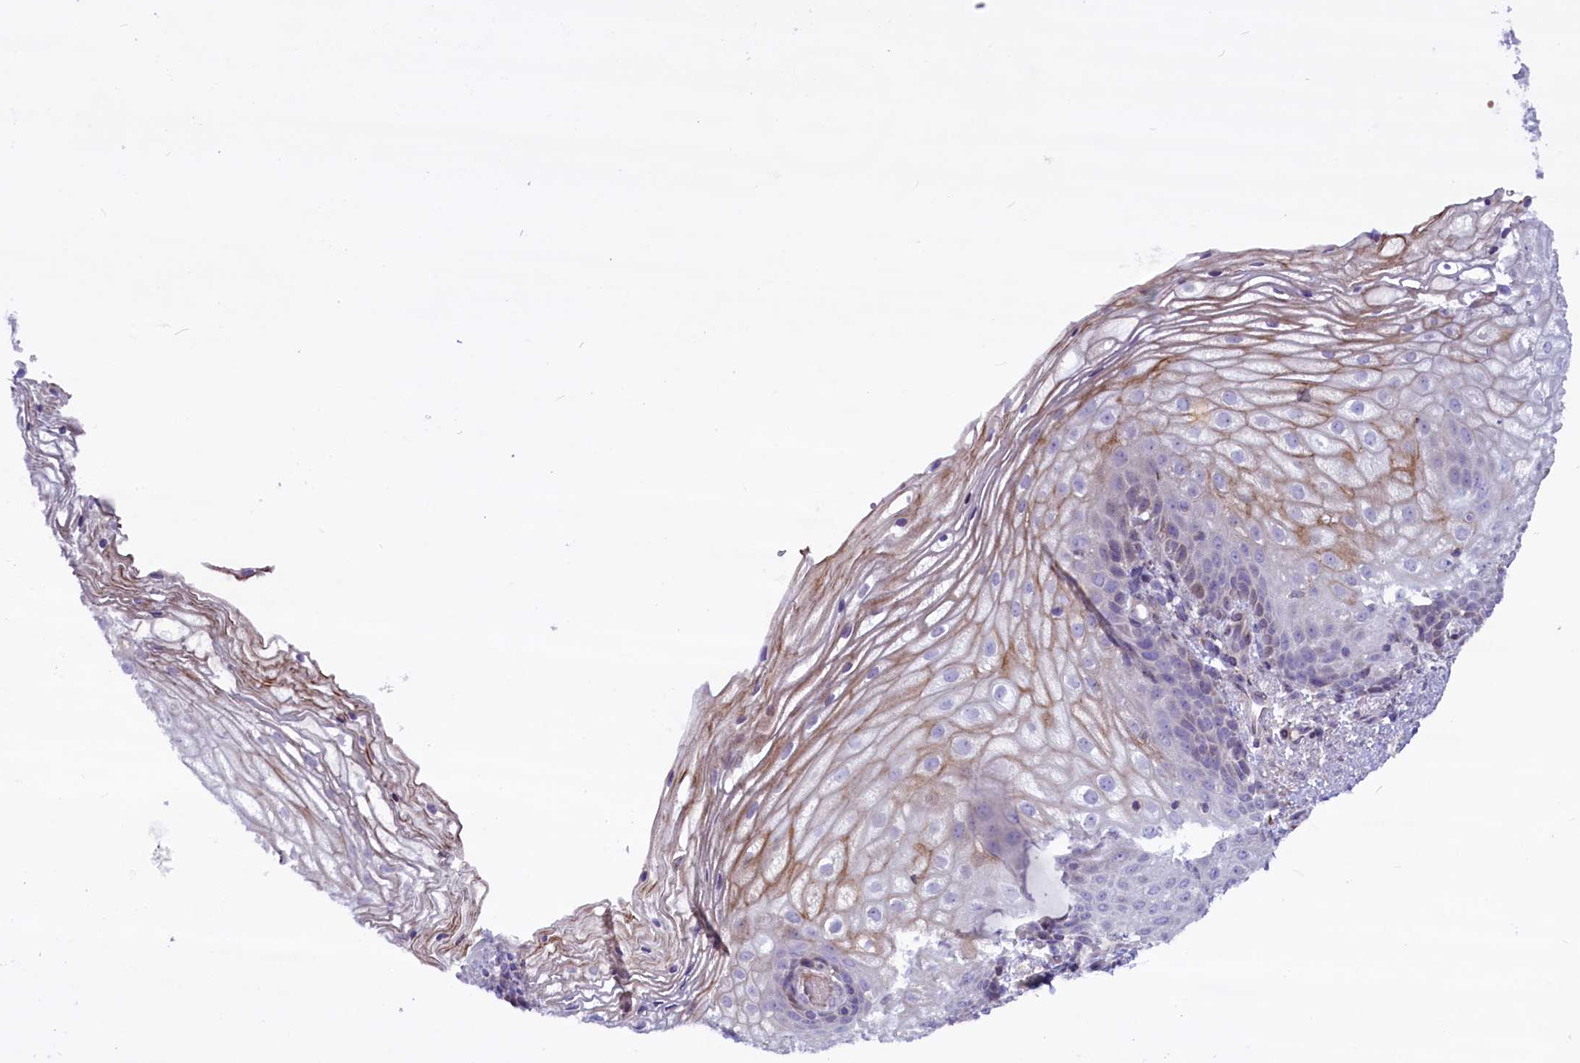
{"staining": {"intensity": "moderate", "quantity": "<25%", "location": "cytoplasmic/membranous"}, "tissue": "vagina", "cell_type": "Squamous epithelial cells", "image_type": "normal", "snomed": [{"axis": "morphology", "description": "Normal tissue, NOS"}, {"axis": "topography", "description": "Vagina"}], "caption": "Moderate cytoplasmic/membranous expression is appreciated in approximately <25% of squamous epithelial cells in benign vagina. Using DAB (brown) and hematoxylin (blue) stains, captured at high magnification using brightfield microscopy.", "gene": "MIEF2", "patient": {"sex": "female", "age": 60}}